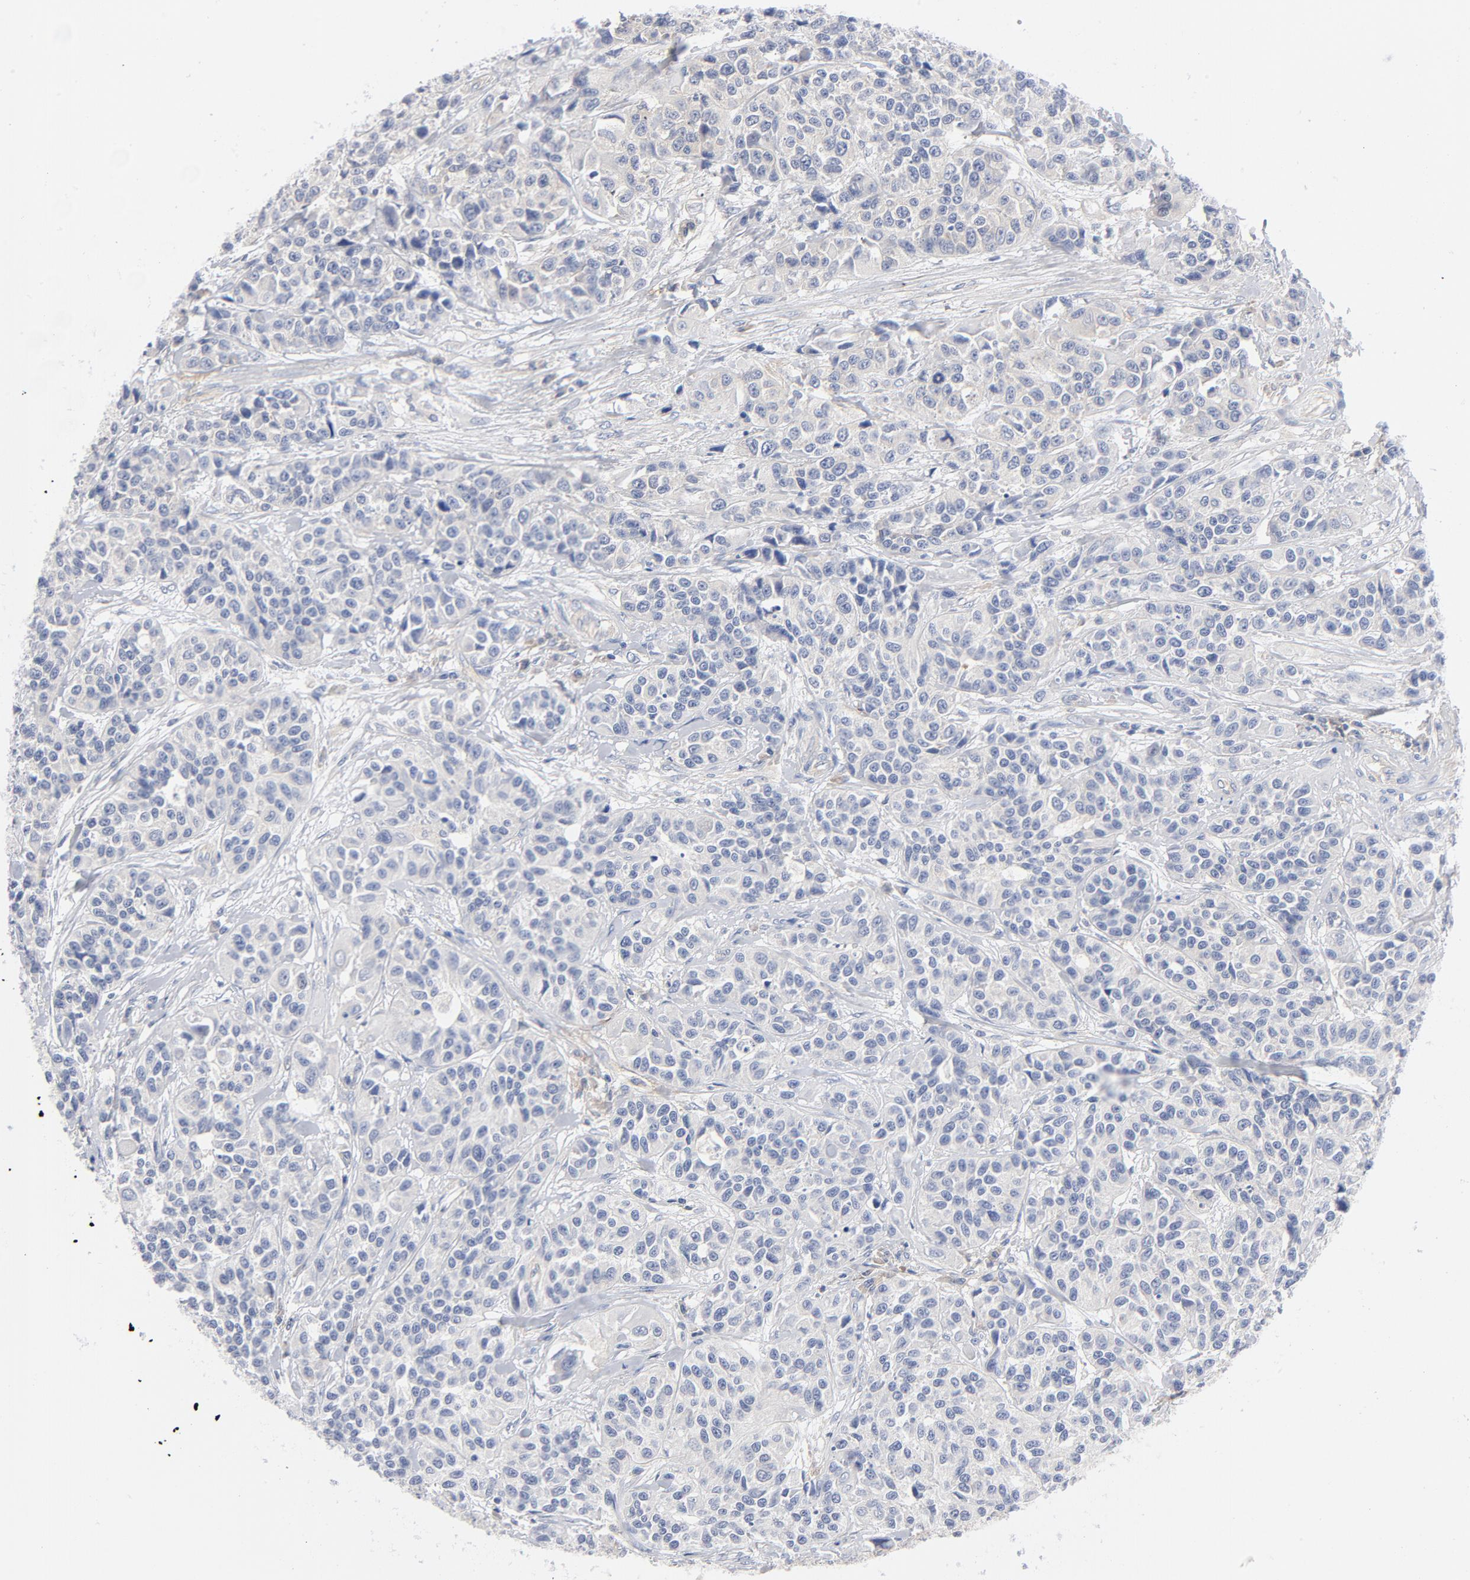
{"staining": {"intensity": "negative", "quantity": "none", "location": "none"}, "tissue": "urothelial cancer", "cell_type": "Tumor cells", "image_type": "cancer", "snomed": [{"axis": "morphology", "description": "Urothelial carcinoma, High grade"}, {"axis": "topography", "description": "Urinary bladder"}], "caption": "A micrograph of human urothelial carcinoma (high-grade) is negative for staining in tumor cells.", "gene": "CD86", "patient": {"sex": "female", "age": 81}}